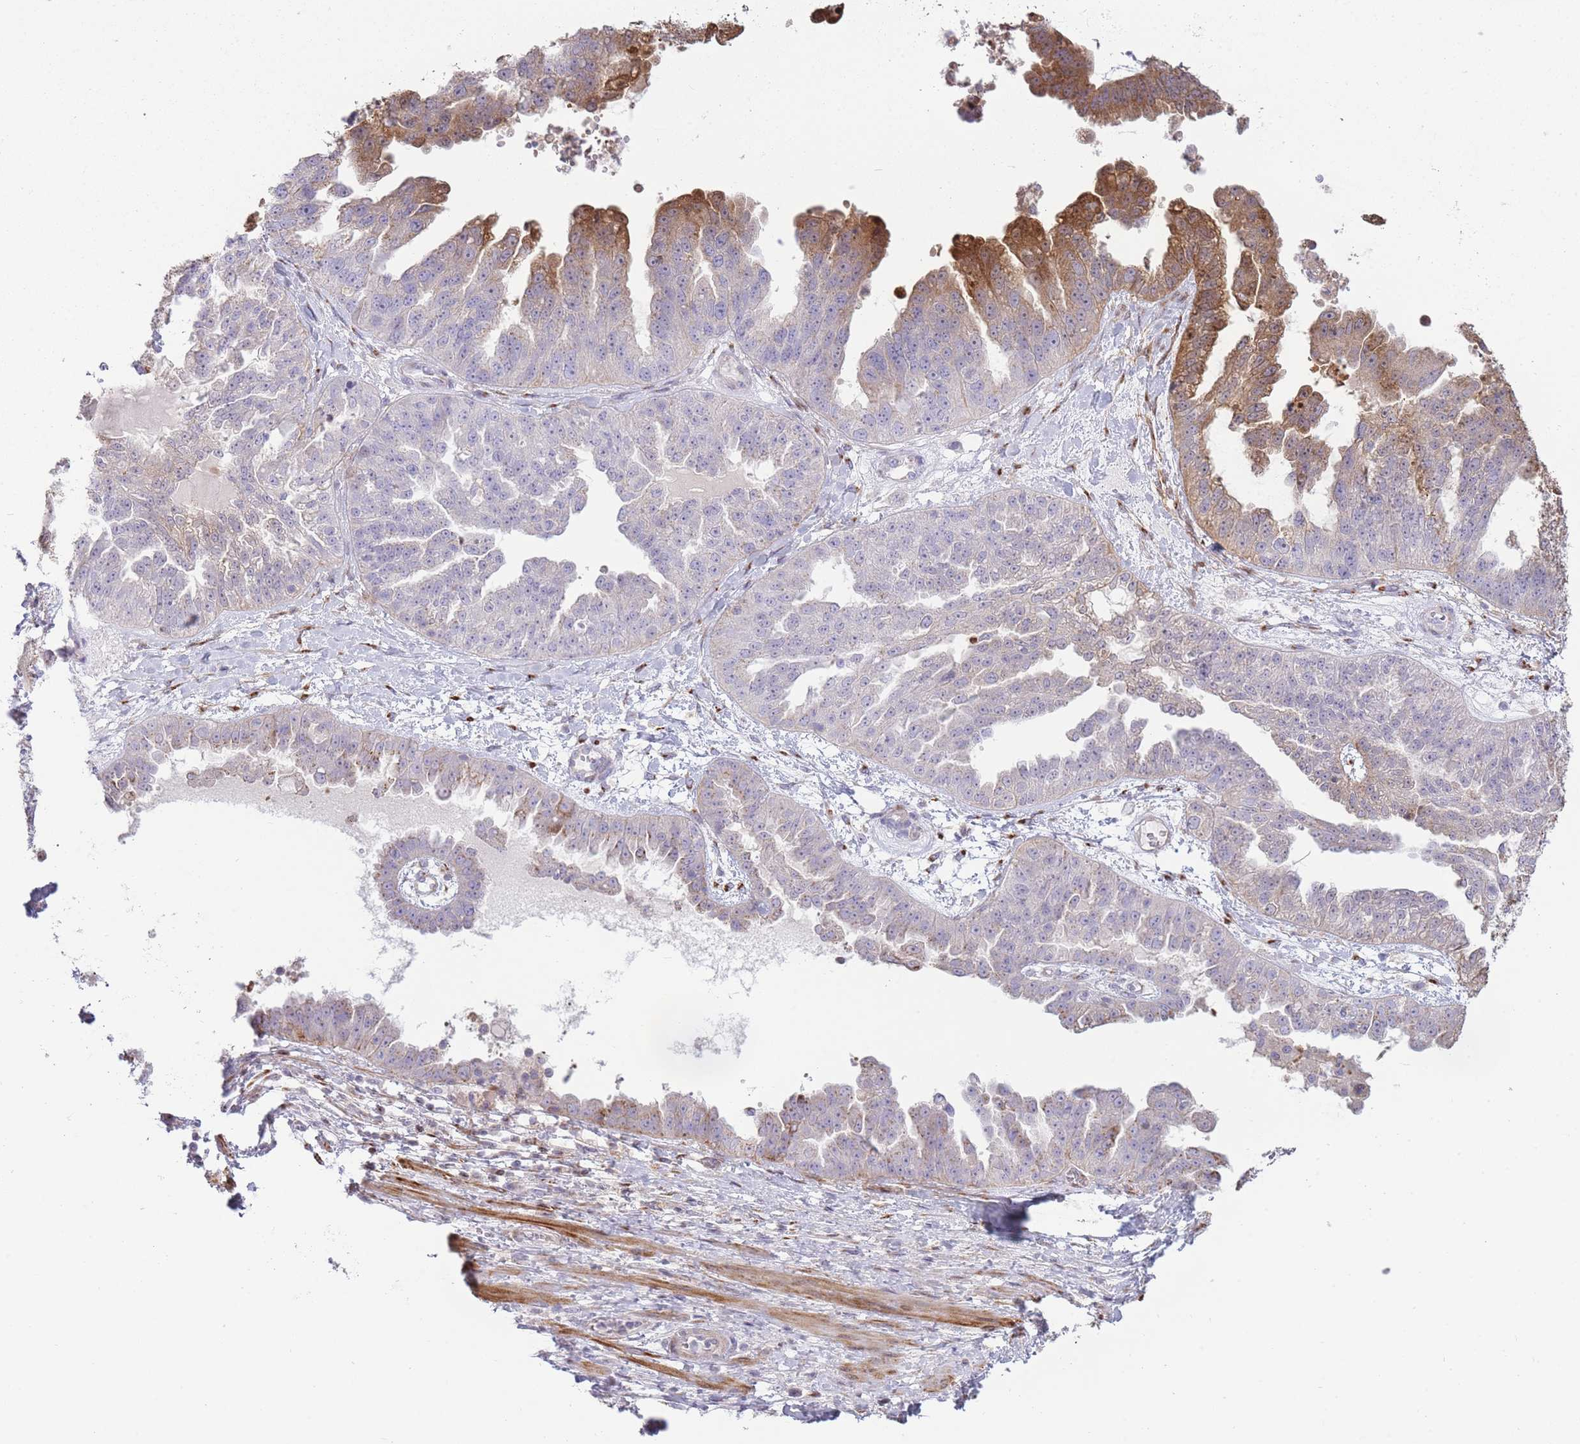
{"staining": {"intensity": "moderate", "quantity": "<25%", "location": "cytoplasmic/membranous"}, "tissue": "ovarian cancer", "cell_type": "Tumor cells", "image_type": "cancer", "snomed": [{"axis": "morphology", "description": "Cystadenocarcinoma, serous, NOS"}, {"axis": "topography", "description": "Ovary"}], "caption": "This is an image of immunohistochemistry (IHC) staining of ovarian cancer (serous cystadenocarcinoma), which shows moderate positivity in the cytoplasmic/membranous of tumor cells.", "gene": "PPP3R2", "patient": {"sex": "female", "age": 58}}